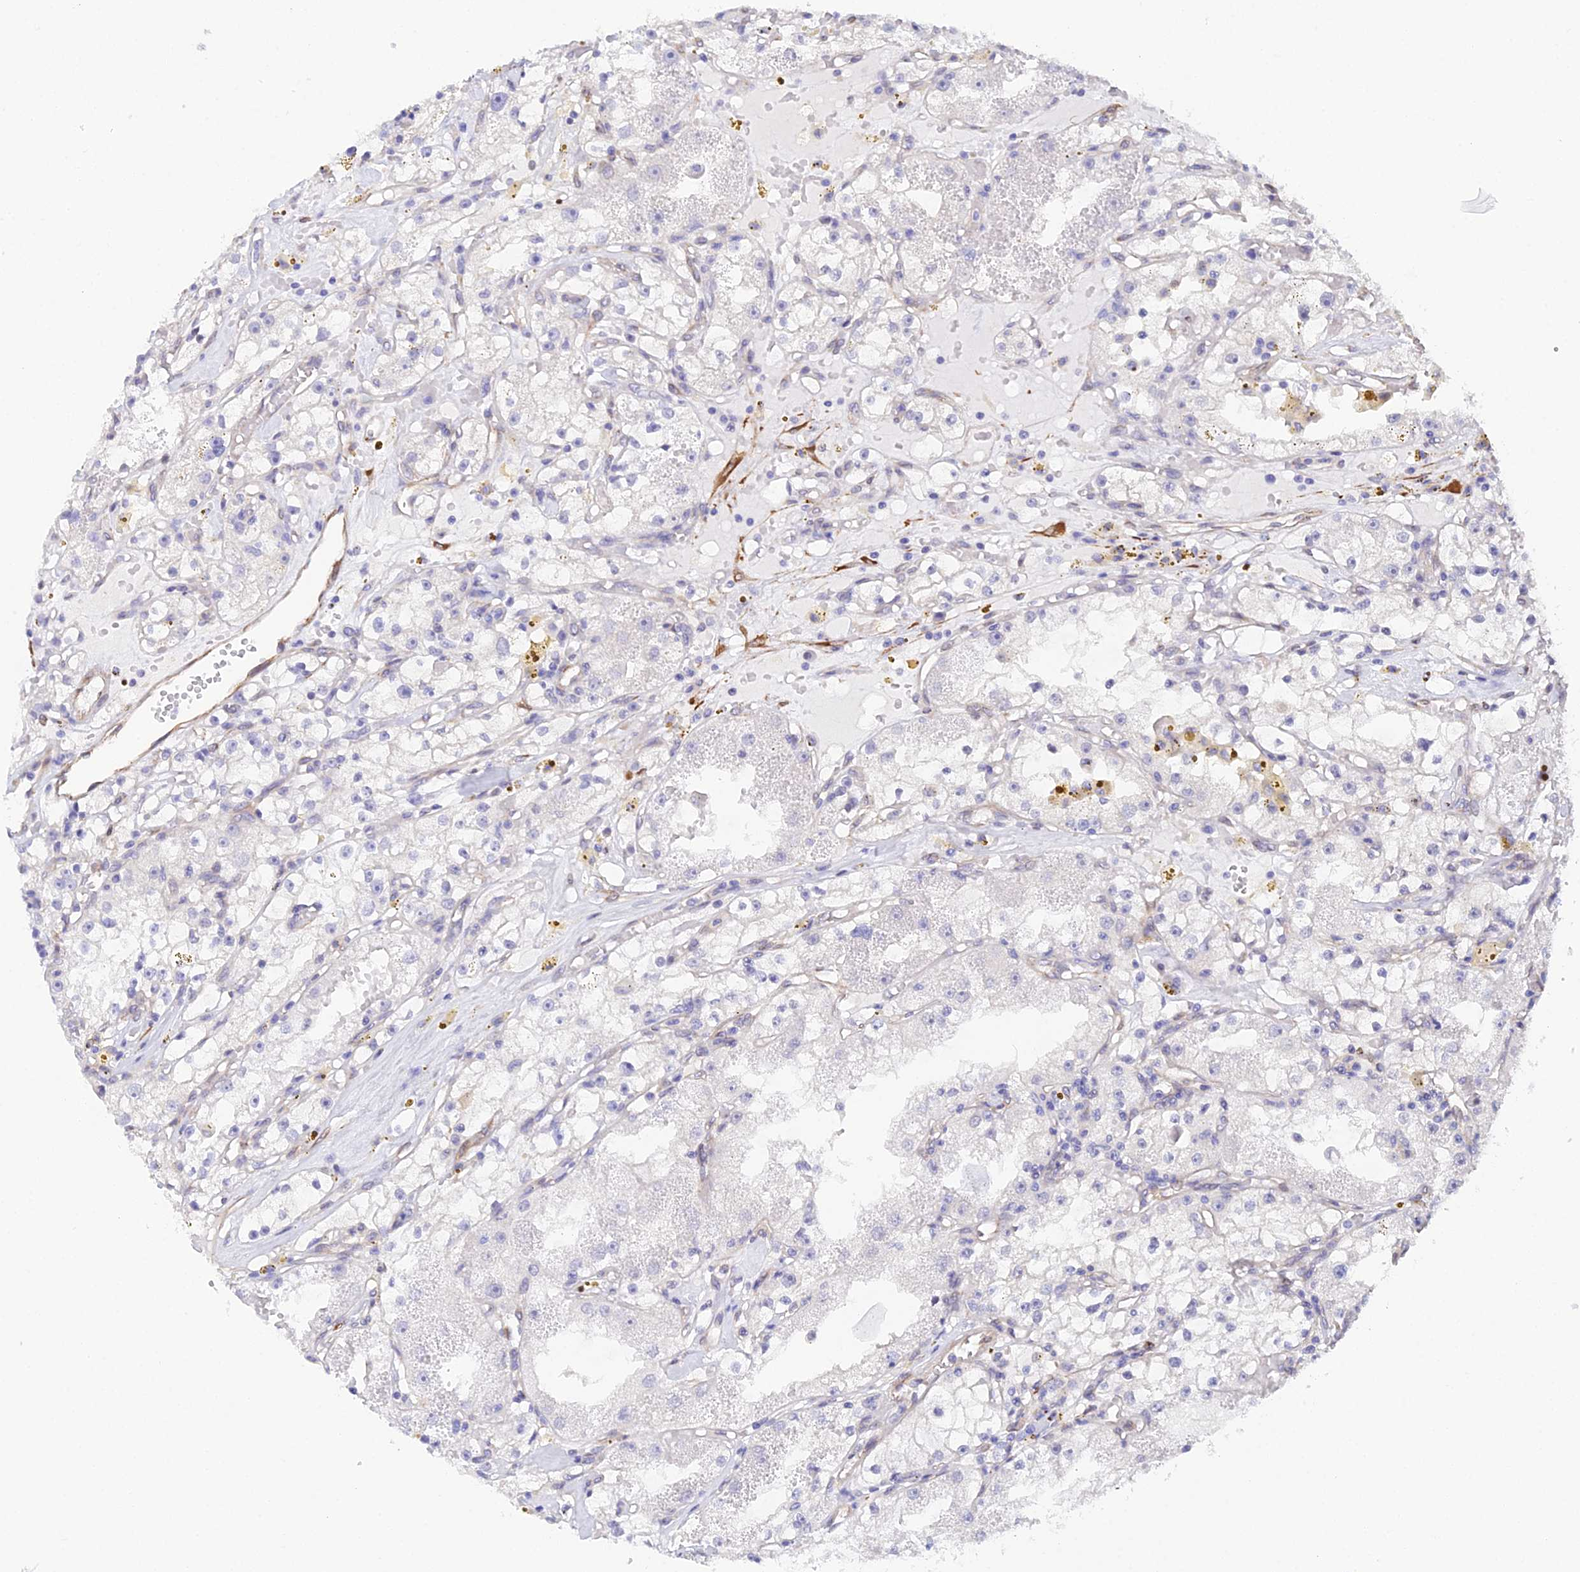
{"staining": {"intensity": "negative", "quantity": "none", "location": "none"}, "tissue": "renal cancer", "cell_type": "Tumor cells", "image_type": "cancer", "snomed": [{"axis": "morphology", "description": "Adenocarcinoma, NOS"}, {"axis": "topography", "description": "Kidney"}], "caption": "This micrograph is of adenocarcinoma (renal) stained with immunohistochemistry to label a protein in brown with the nuclei are counter-stained blue. There is no positivity in tumor cells.", "gene": "MXRA7", "patient": {"sex": "male", "age": 56}}